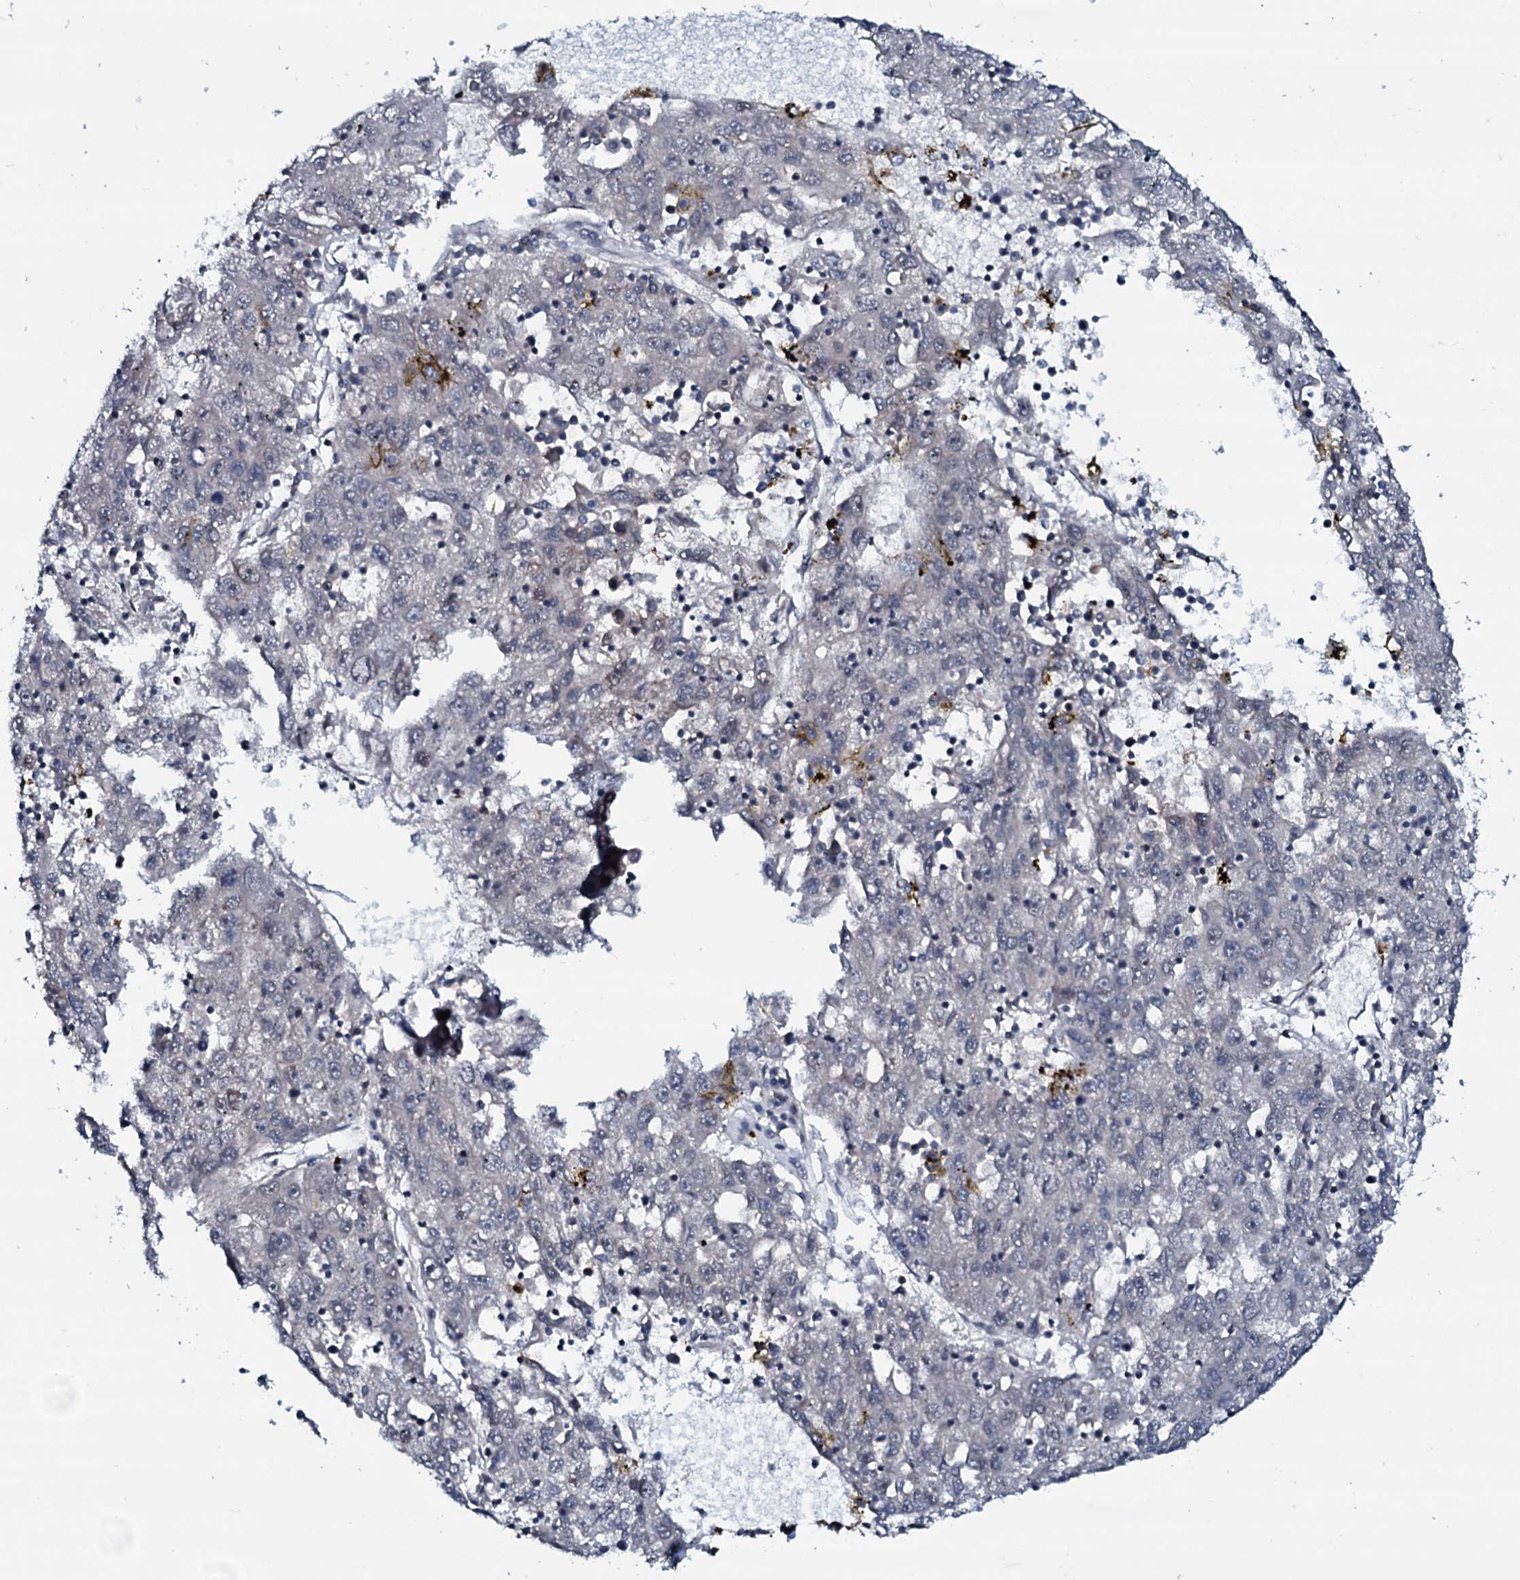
{"staining": {"intensity": "negative", "quantity": "none", "location": "none"}, "tissue": "liver cancer", "cell_type": "Tumor cells", "image_type": "cancer", "snomed": [{"axis": "morphology", "description": "Carcinoma, Hepatocellular, NOS"}, {"axis": "topography", "description": "Liver"}], "caption": "High power microscopy image of an immunohistochemistry (IHC) micrograph of liver hepatocellular carcinoma, revealing no significant expression in tumor cells.", "gene": "OGFOD2", "patient": {"sex": "male", "age": 49}}